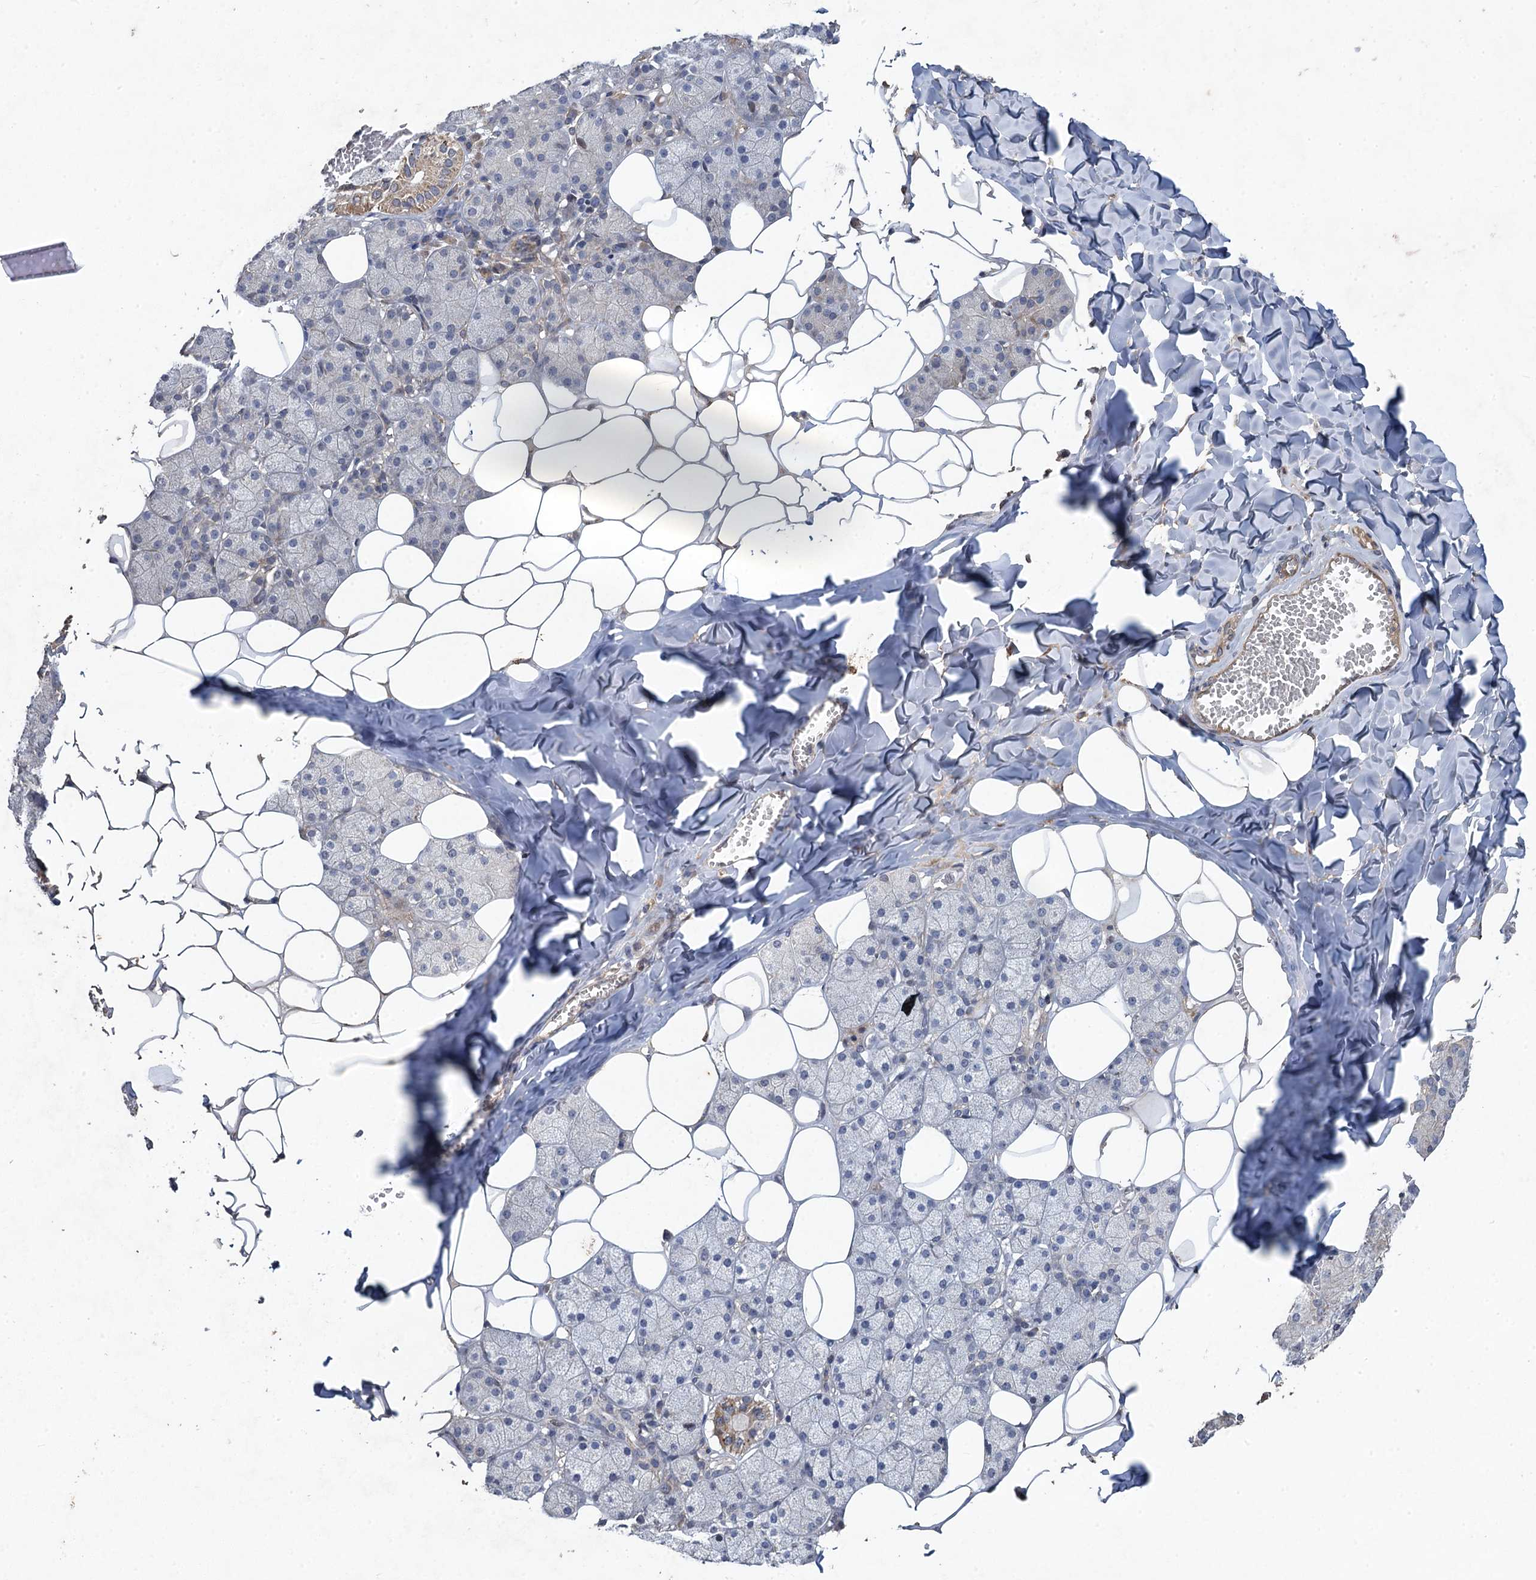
{"staining": {"intensity": "moderate", "quantity": "<25%", "location": "cytoplasmic/membranous"}, "tissue": "salivary gland", "cell_type": "Glandular cells", "image_type": "normal", "snomed": [{"axis": "morphology", "description": "Normal tissue, NOS"}, {"axis": "topography", "description": "Salivary gland"}], "caption": "Human salivary gland stained for a protein (brown) exhibits moderate cytoplasmic/membranous positive expression in about <25% of glandular cells.", "gene": "NUDT22", "patient": {"sex": "female", "age": 33}}